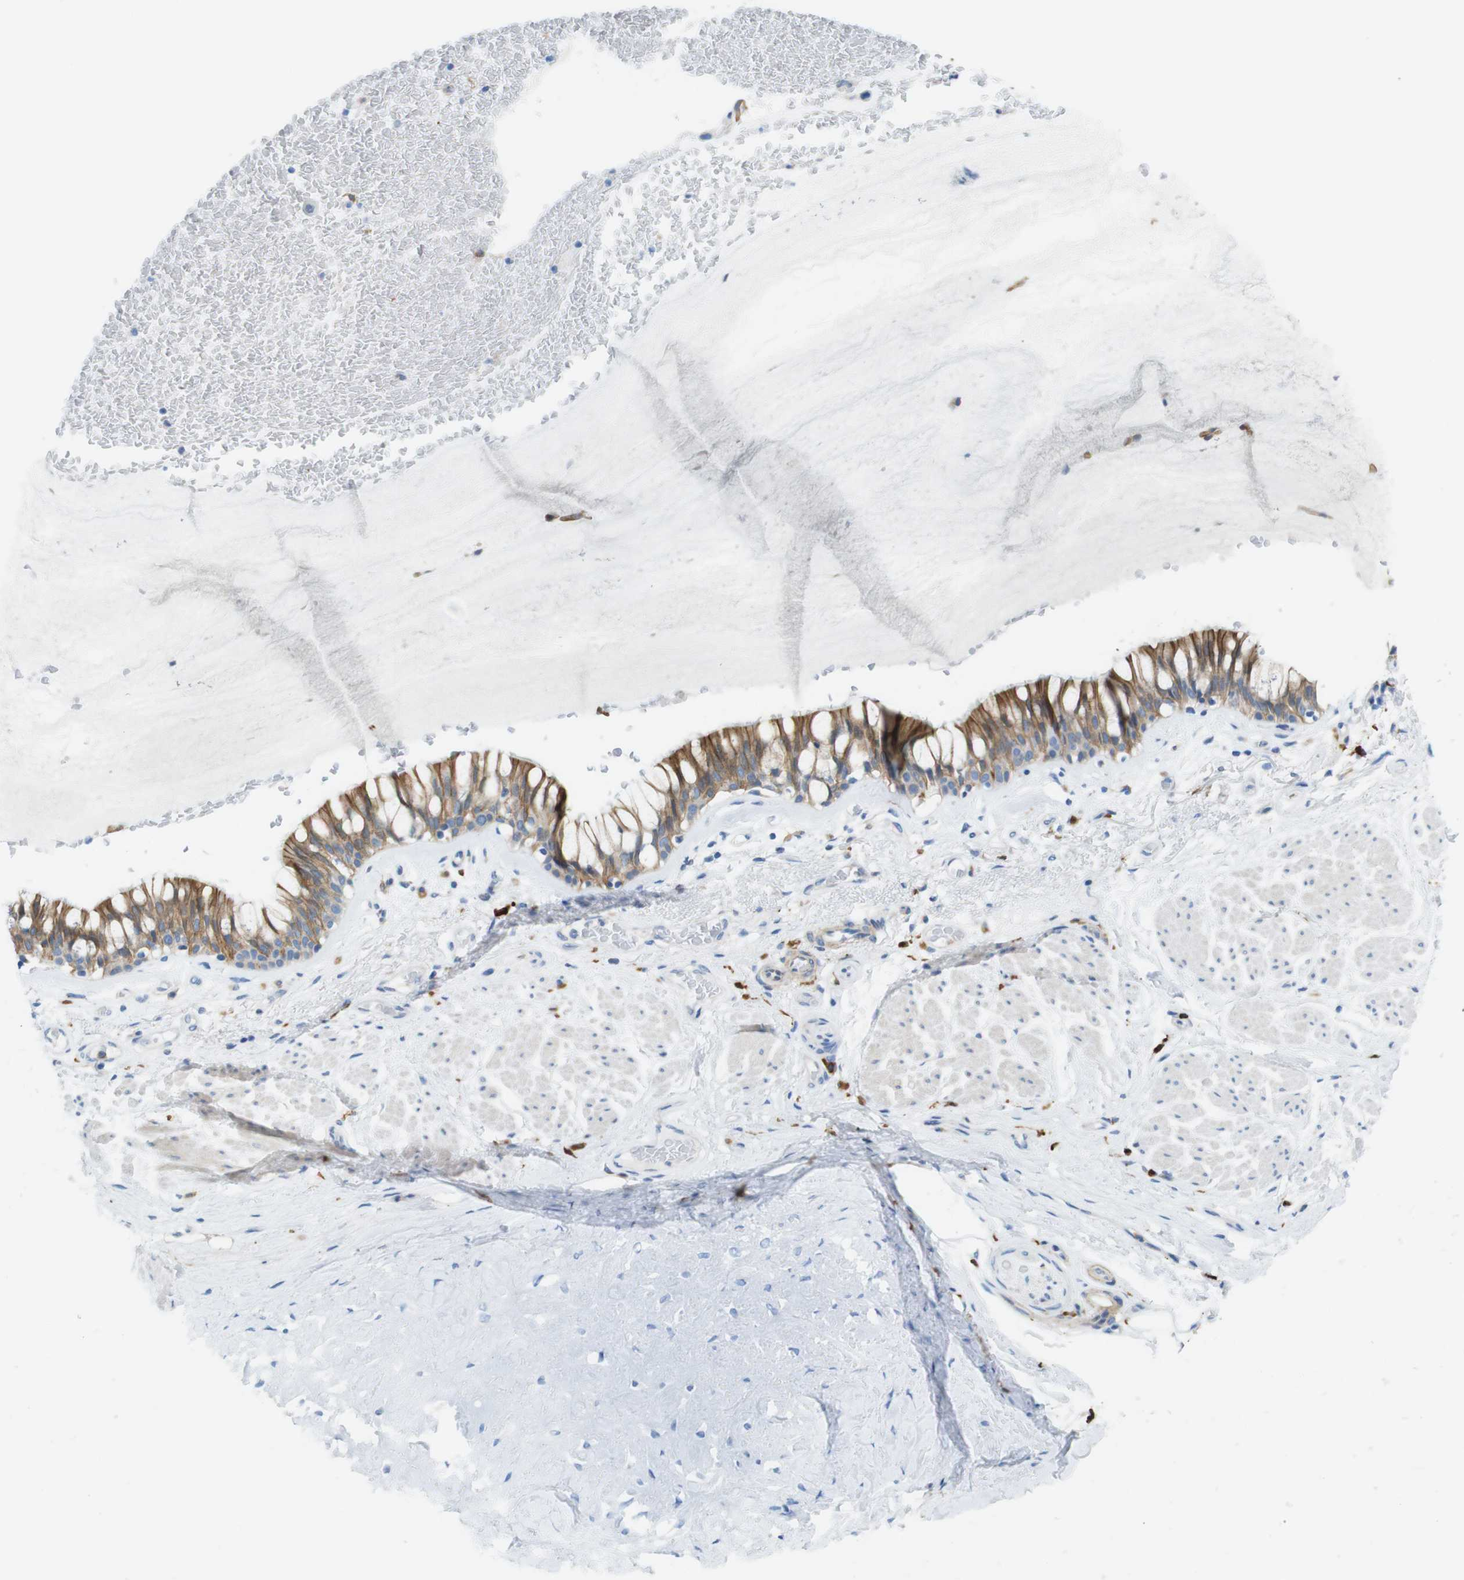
{"staining": {"intensity": "strong", "quantity": ">75%", "location": "cytoplasmic/membranous"}, "tissue": "bronchus", "cell_type": "Respiratory epithelial cells", "image_type": "normal", "snomed": [{"axis": "morphology", "description": "Normal tissue, NOS"}, {"axis": "topography", "description": "Bronchus"}], "caption": "A high-resolution micrograph shows IHC staining of normal bronchus, which reveals strong cytoplasmic/membranous expression in approximately >75% of respiratory epithelial cells.", "gene": "CLMN", "patient": {"sex": "male", "age": 66}}